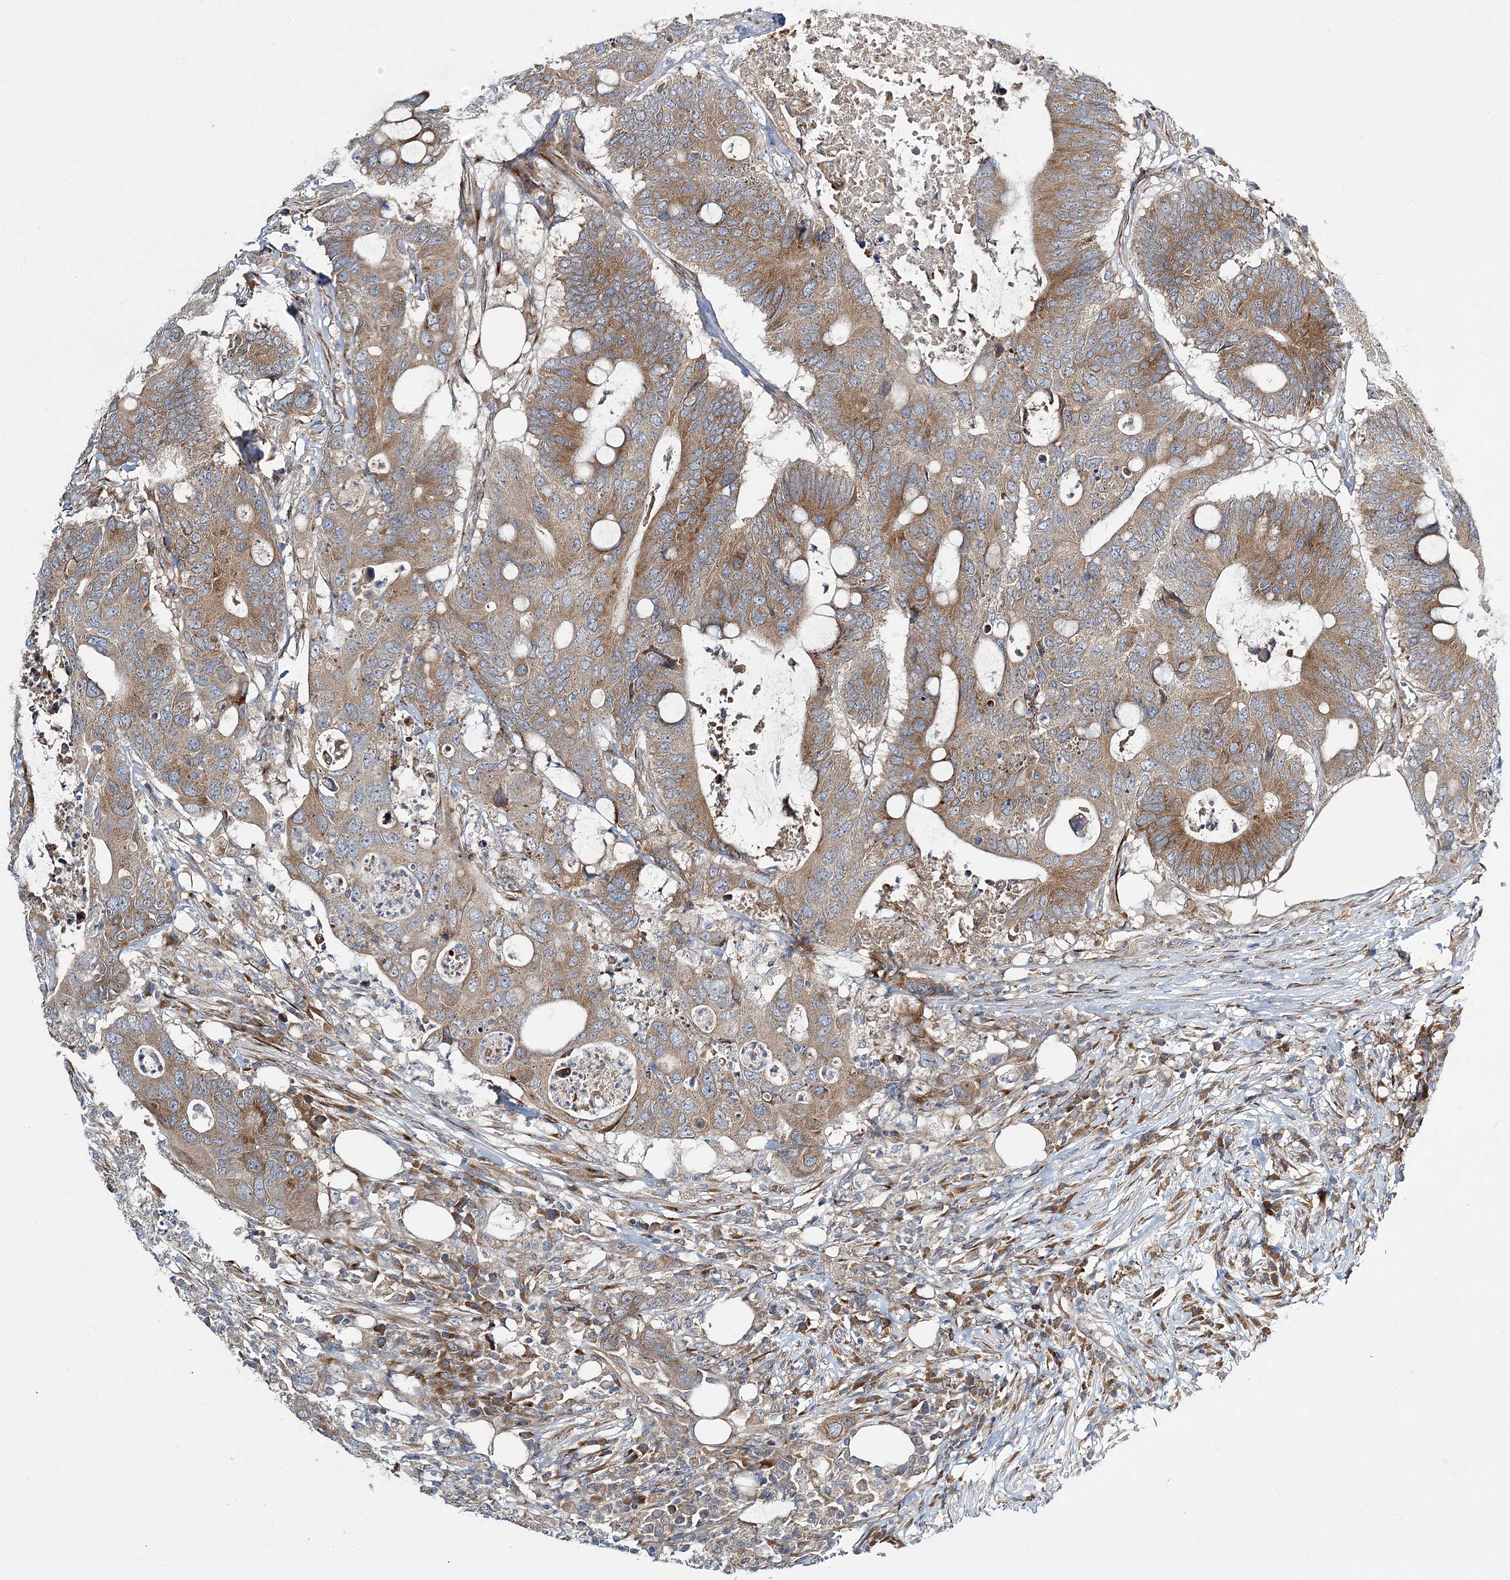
{"staining": {"intensity": "moderate", "quantity": ">75%", "location": "cytoplasmic/membranous"}, "tissue": "colorectal cancer", "cell_type": "Tumor cells", "image_type": "cancer", "snomed": [{"axis": "morphology", "description": "Adenocarcinoma, NOS"}, {"axis": "topography", "description": "Colon"}], "caption": "Moderate cytoplasmic/membranous protein expression is identified in approximately >75% of tumor cells in adenocarcinoma (colorectal).", "gene": "NBAS", "patient": {"sex": "male", "age": 71}}